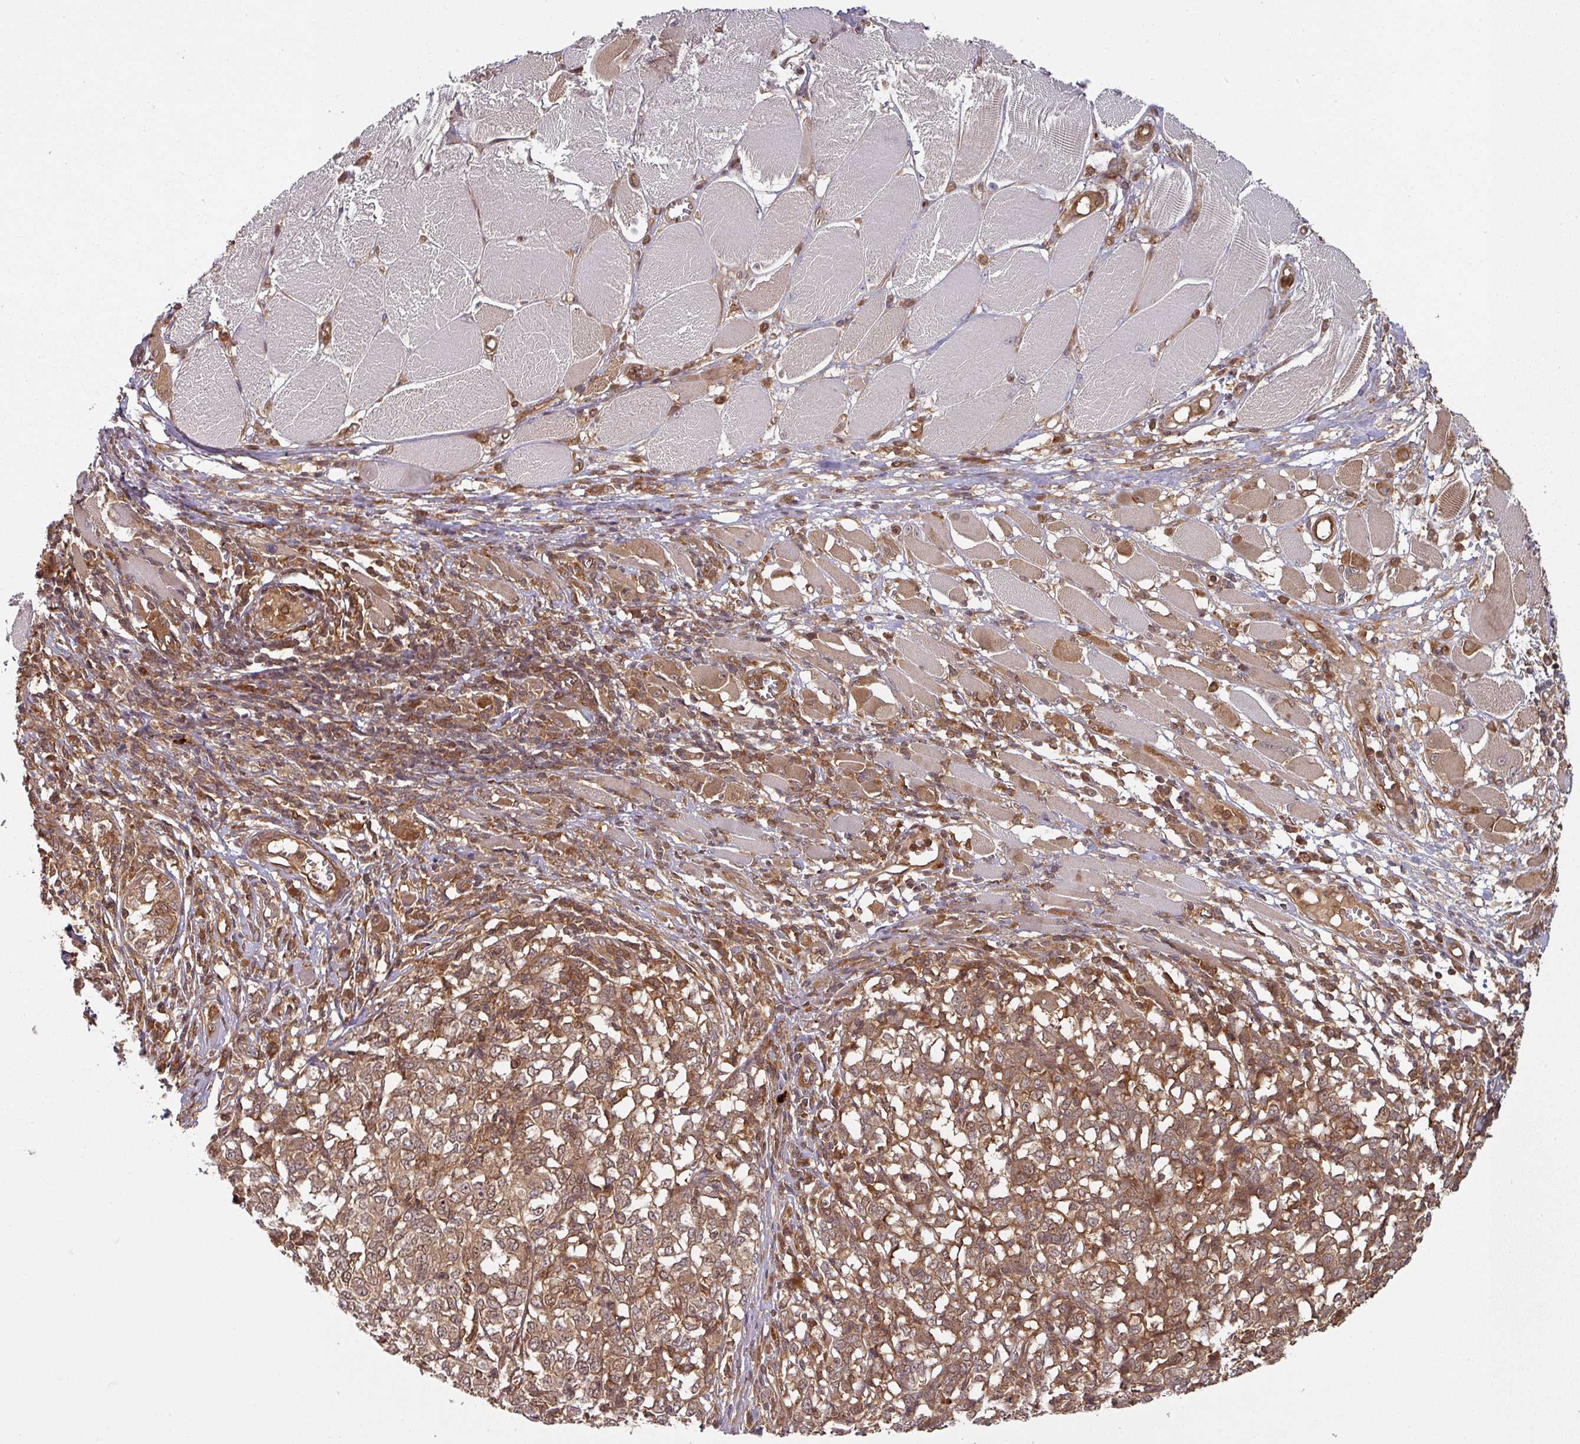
{"staining": {"intensity": "moderate", "quantity": "25%-75%", "location": "cytoplasmic/membranous"}, "tissue": "melanoma", "cell_type": "Tumor cells", "image_type": "cancer", "snomed": [{"axis": "morphology", "description": "Malignant melanoma, NOS"}, {"axis": "topography", "description": "Skin"}], "caption": "Melanoma was stained to show a protein in brown. There is medium levels of moderate cytoplasmic/membranous expression in approximately 25%-75% of tumor cells.", "gene": "EIF4EBP2", "patient": {"sex": "female", "age": 72}}